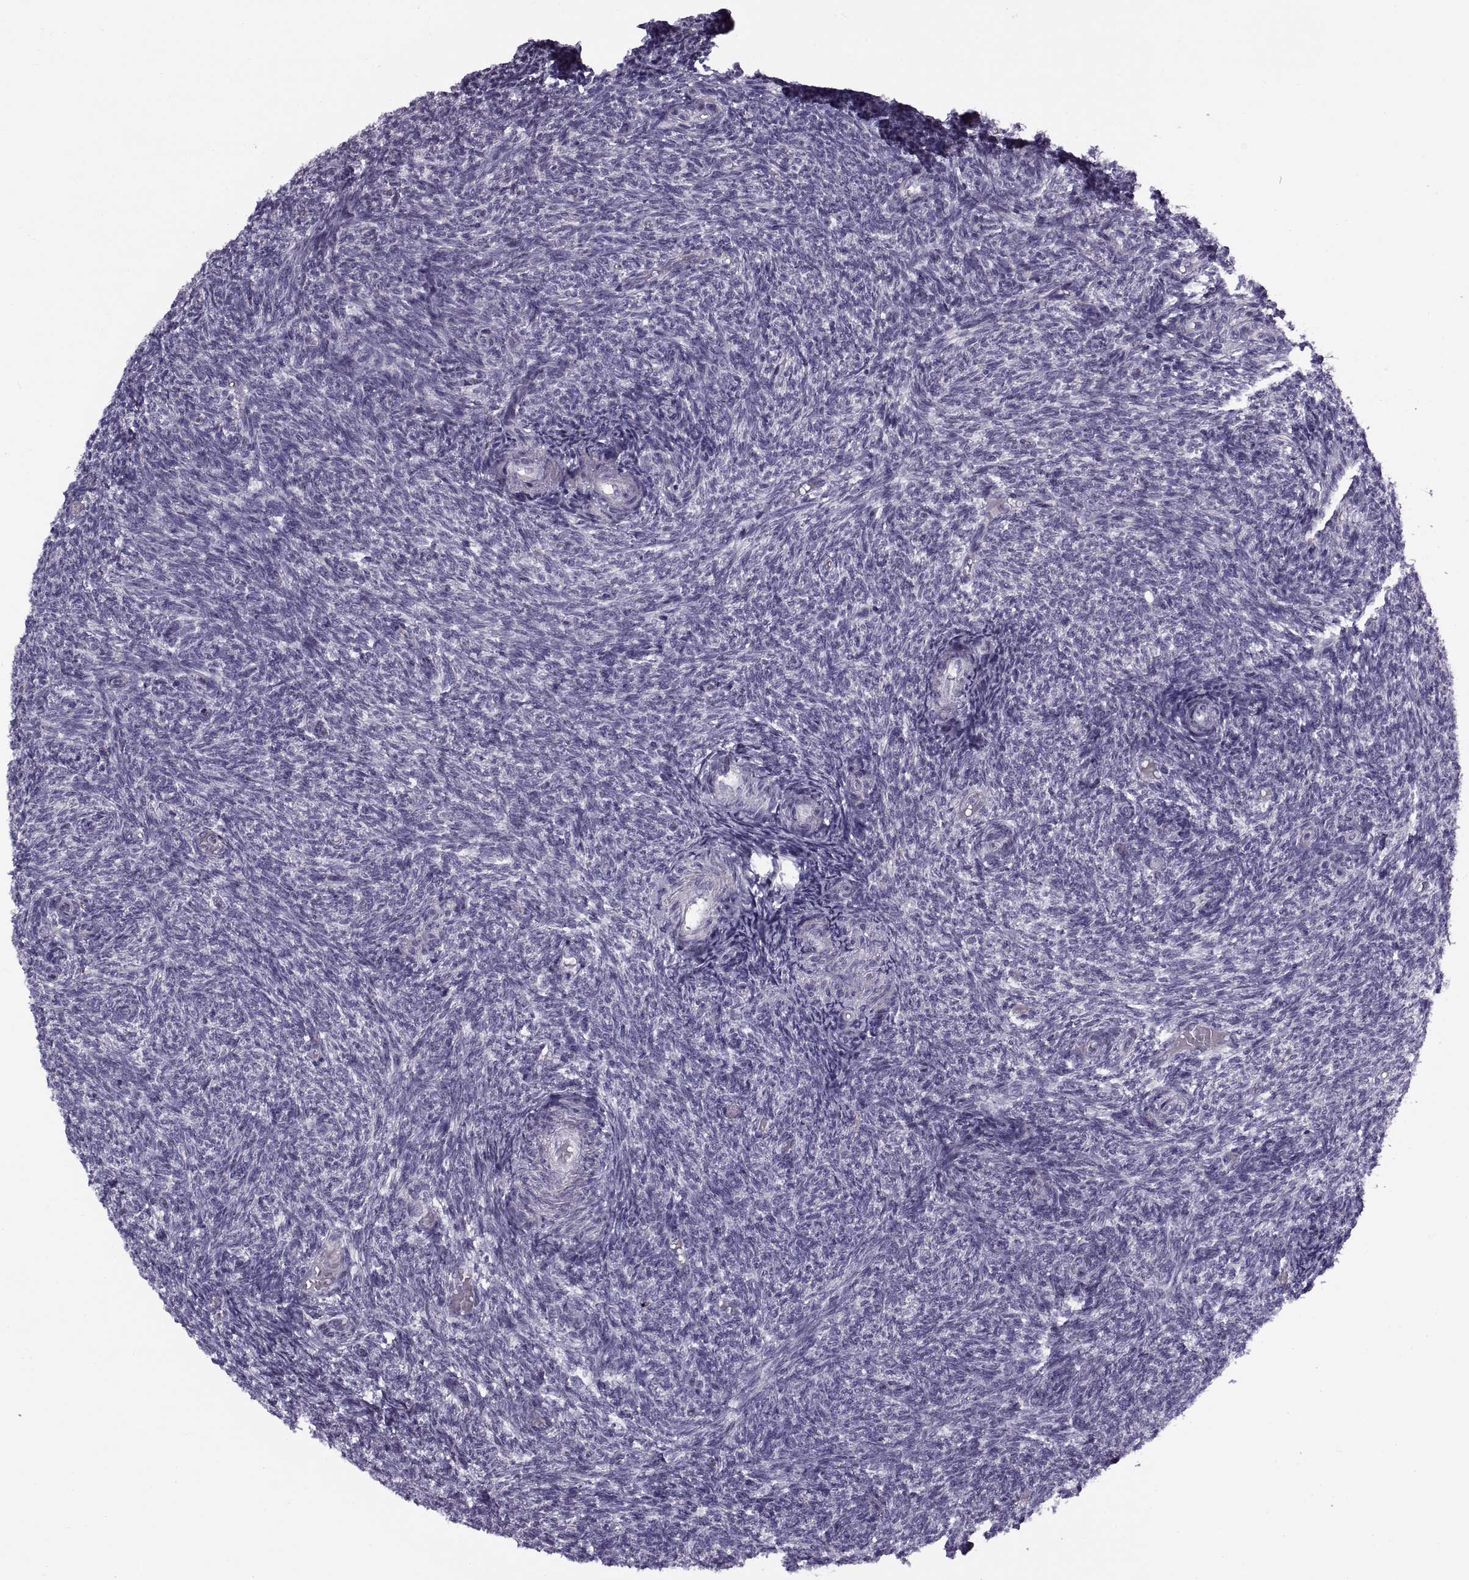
{"staining": {"intensity": "negative", "quantity": "none", "location": "none"}, "tissue": "ovary", "cell_type": "Follicle cells", "image_type": "normal", "snomed": [{"axis": "morphology", "description": "Normal tissue, NOS"}, {"axis": "topography", "description": "Ovary"}], "caption": "The immunohistochemistry (IHC) photomicrograph has no significant staining in follicle cells of ovary.", "gene": "CALCR", "patient": {"sex": "female", "age": 39}}